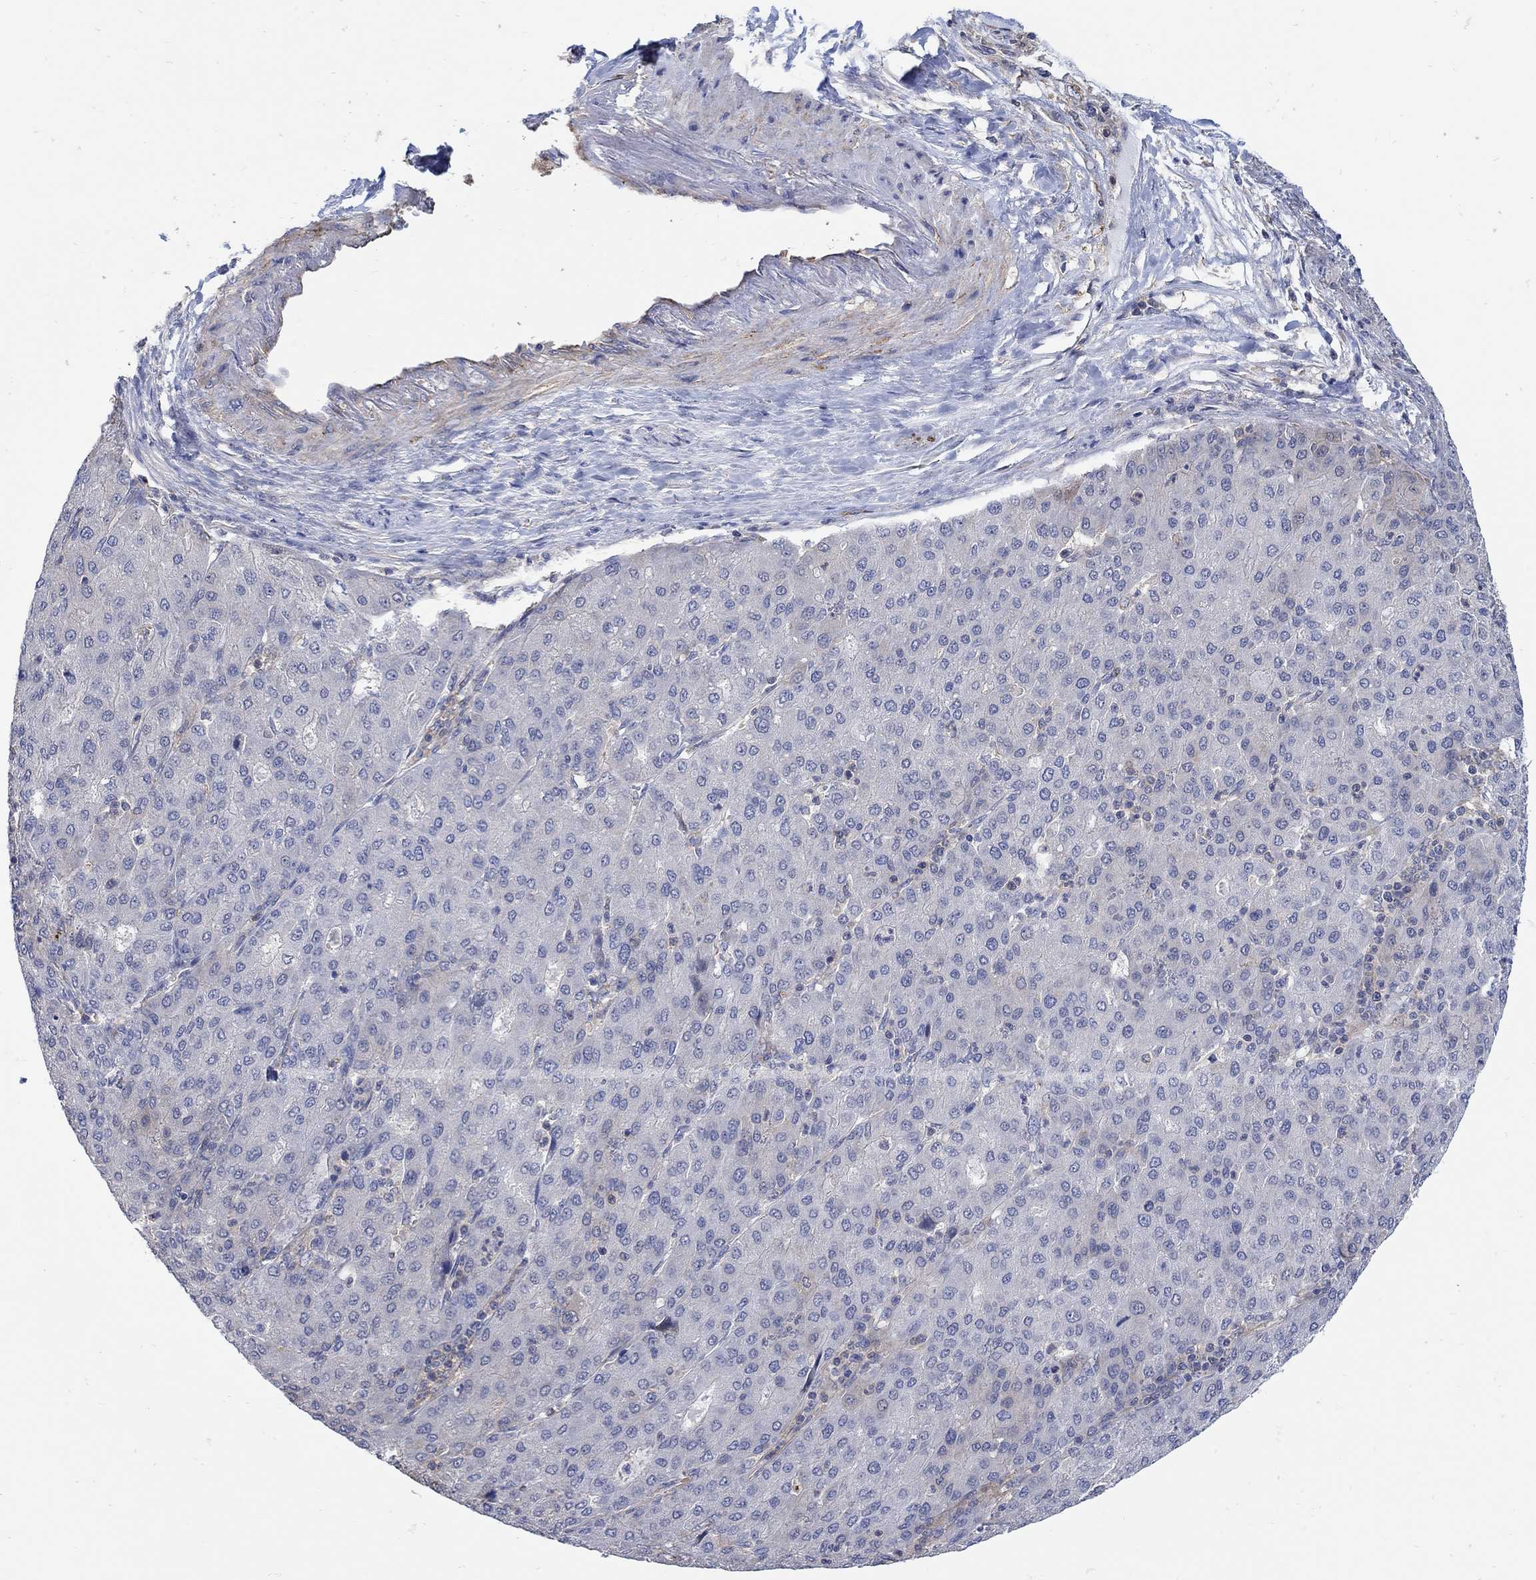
{"staining": {"intensity": "negative", "quantity": "none", "location": "none"}, "tissue": "liver cancer", "cell_type": "Tumor cells", "image_type": "cancer", "snomed": [{"axis": "morphology", "description": "Carcinoma, Hepatocellular, NOS"}, {"axis": "topography", "description": "Liver"}], "caption": "Hepatocellular carcinoma (liver) was stained to show a protein in brown. There is no significant staining in tumor cells. (DAB IHC, high magnification).", "gene": "TEKT3", "patient": {"sex": "male", "age": 65}}